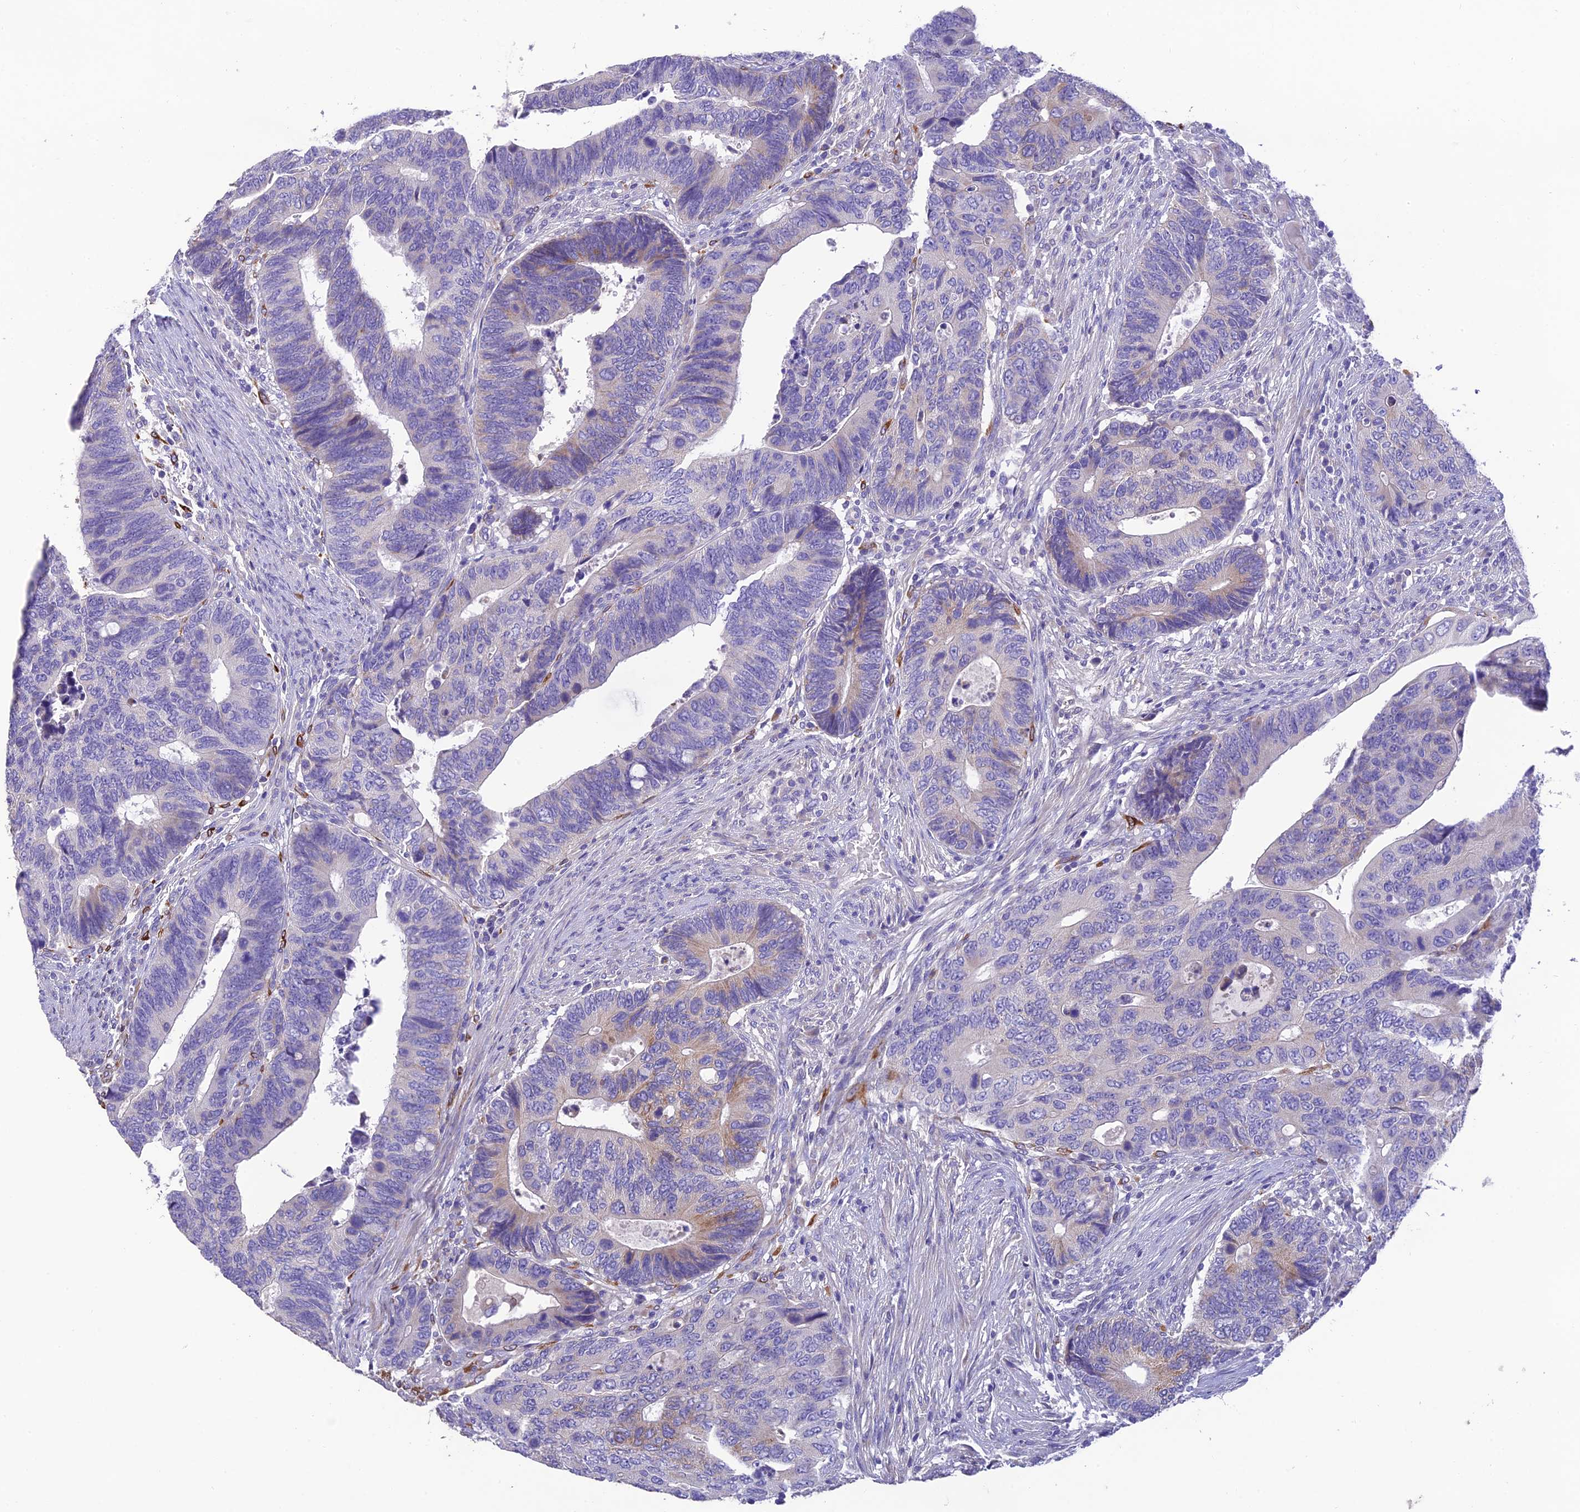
{"staining": {"intensity": "moderate", "quantity": "<25%", "location": "cytoplasmic/membranous"}, "tissue": "colorectal cancer", "cell_type": "Tumor cells", "image_type": "cancer", "snomed": [{"axis": "morphology", "description": "Adenocarcinoma, NOS"}, {"axis": "topography", "description": "Colon"}], "caption": "DAB immunohistochemical staining of colorectal adenocarcinoma reveals moderate cytoplasmic/membranous protein expression in approximately <25% of tumor cells.", "gene": "HSD17B2", "patient": {"sex": "male", "age": 87}}